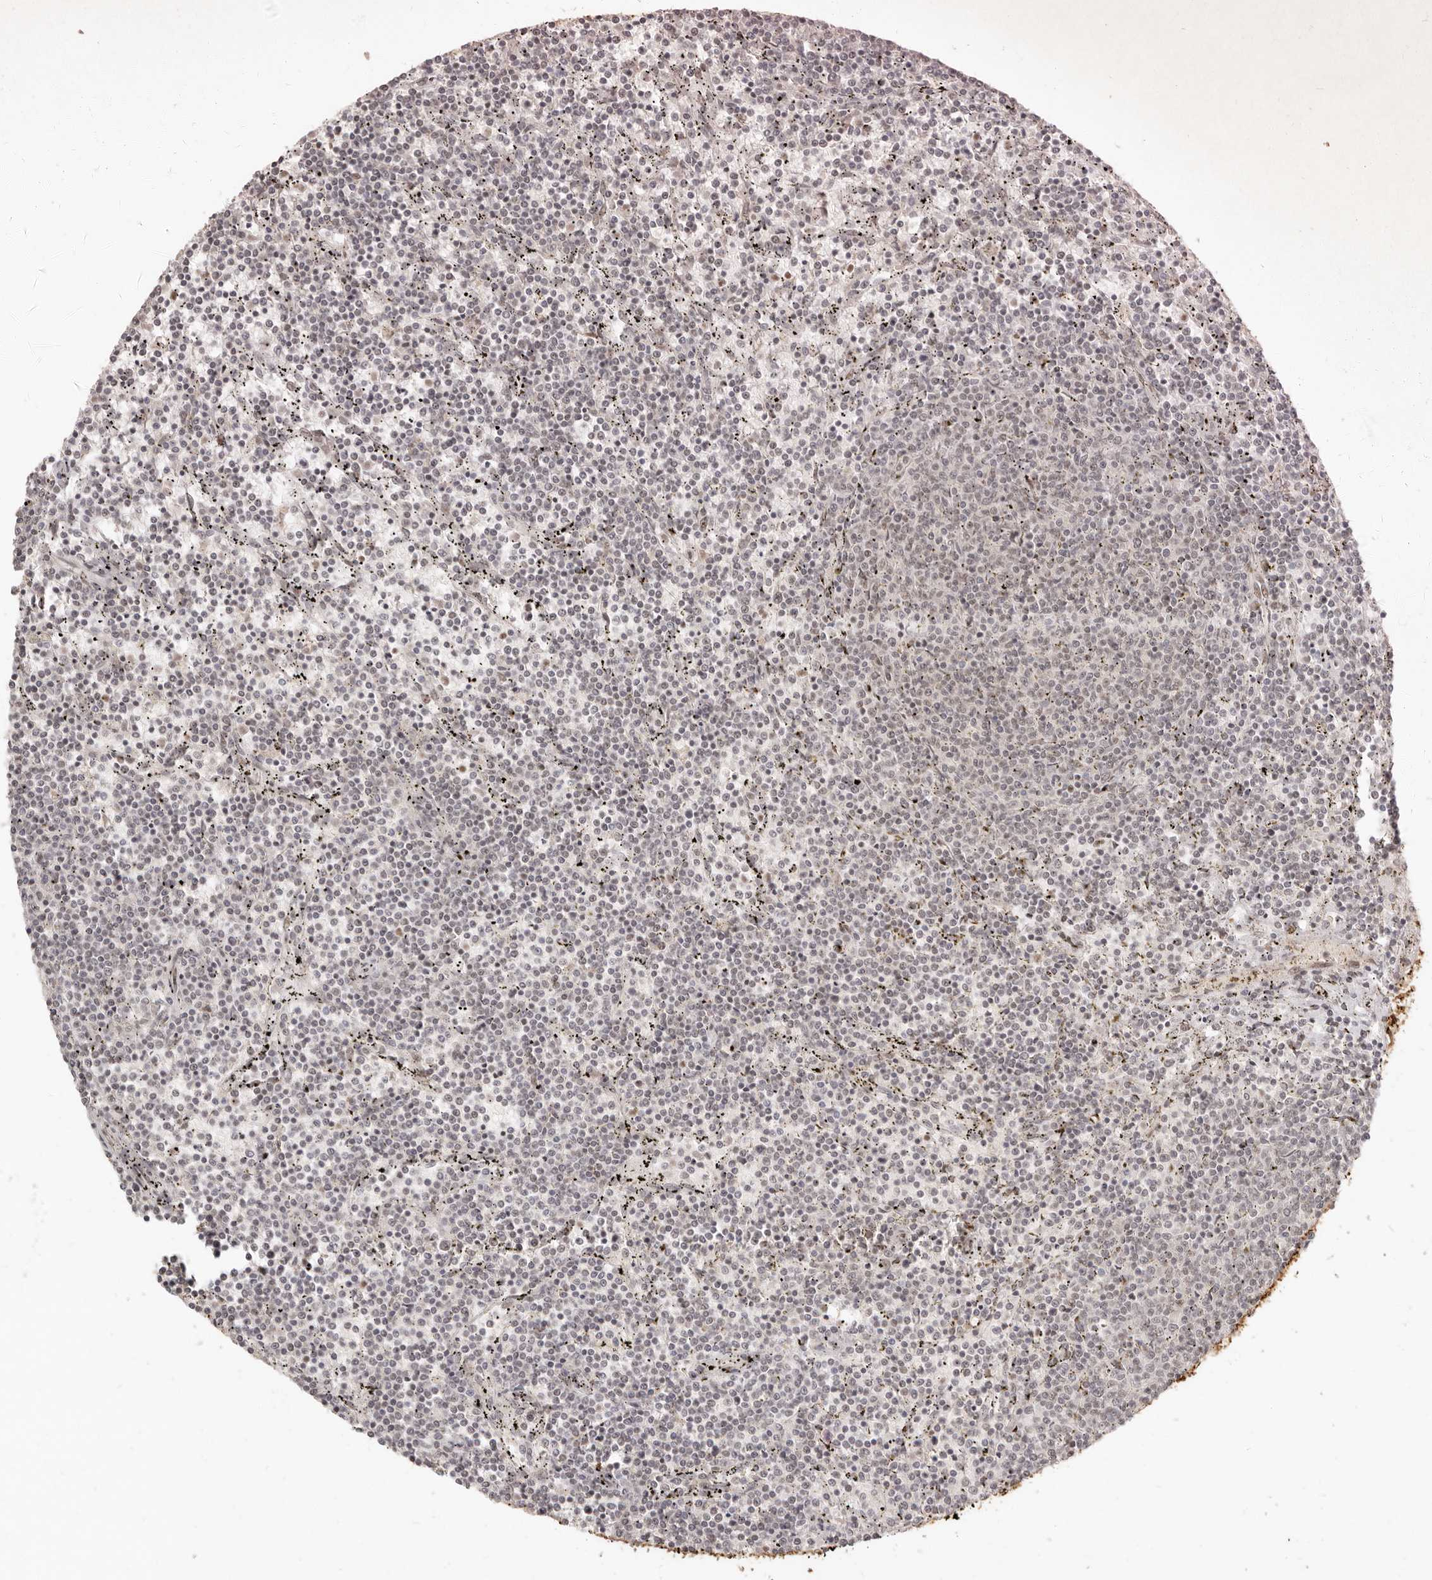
{"staining": {"intensity": "negative", "quantity": "none", "location": "none"}, "tissue": "lymphoma", "cell_type": "Tumor cells", "image_type": "cancer", "snomed": [{"axis": "morphology", "description": "Malignant lymphoma, non-Hodgkin's type, Low grade"}, {"axis": "topography", "description": "Spleen"}], "caption": "Protein analysis of low-grade malignant lymphoma, non-Hodgkin's type displays no significant positivity in tumor cells.", "gene": "GABPA", "patient": {"sex": "female", "age": 50}}